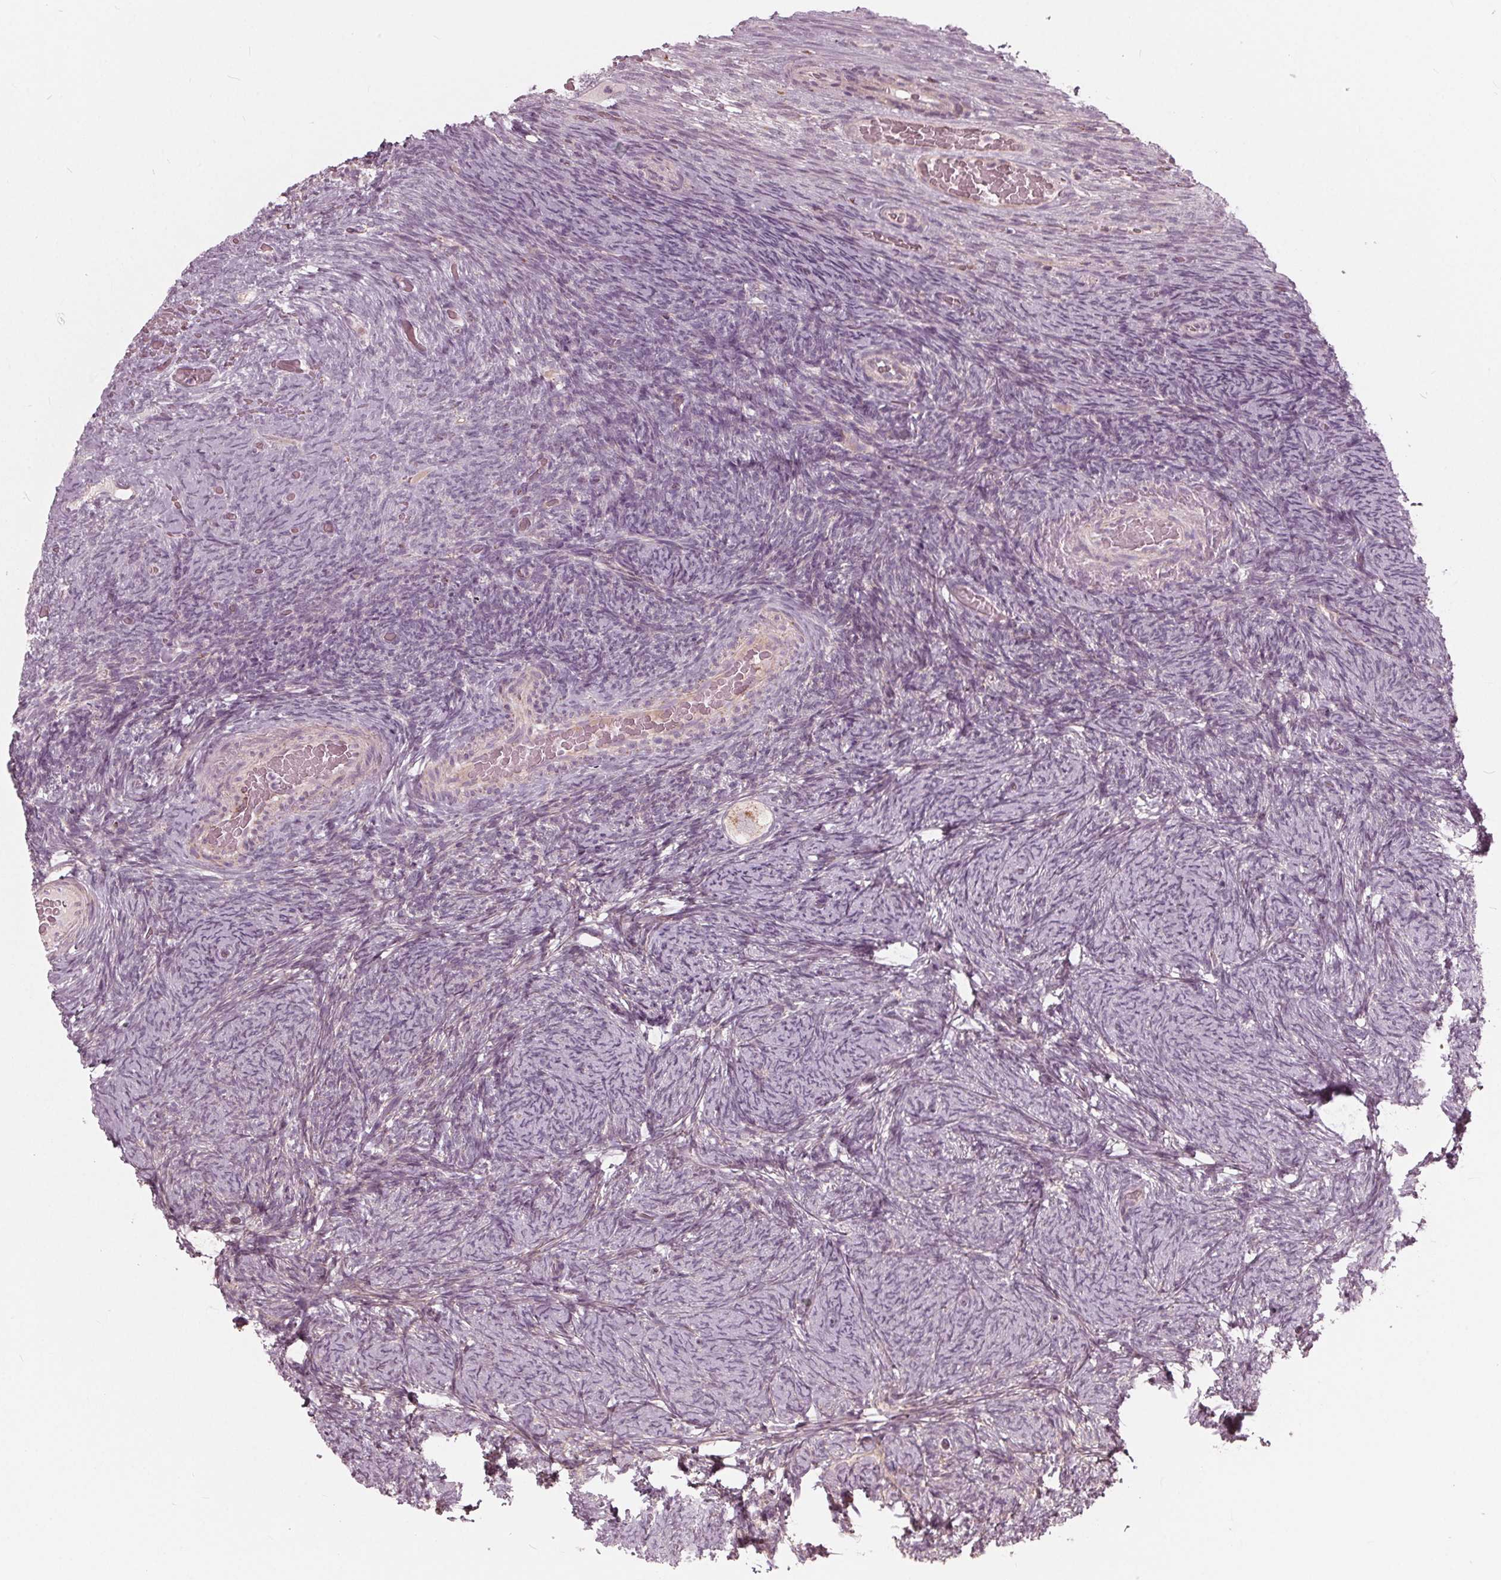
{"staining": {"intensity": "moderate", "quantity": "<25%", "location": "cytoplasmic/membranous"}, "tissue": "ovary", "cell_type": "Follicle cells", "image_type": "normal", "snomed": [{"axis": "morphology", "description": "Normal tissue, NOS"}, {"axis": "topography", "description": "Ovary"}], "caption": "Immunohistochemistry (IHC) of benign human ovary demonstrates low levels of moderate cytoplasmic/membranous staining in about <25% of follicle cells.", "gene": "DCAF4L2", "patient": {"sex": "female", "age": 34}}